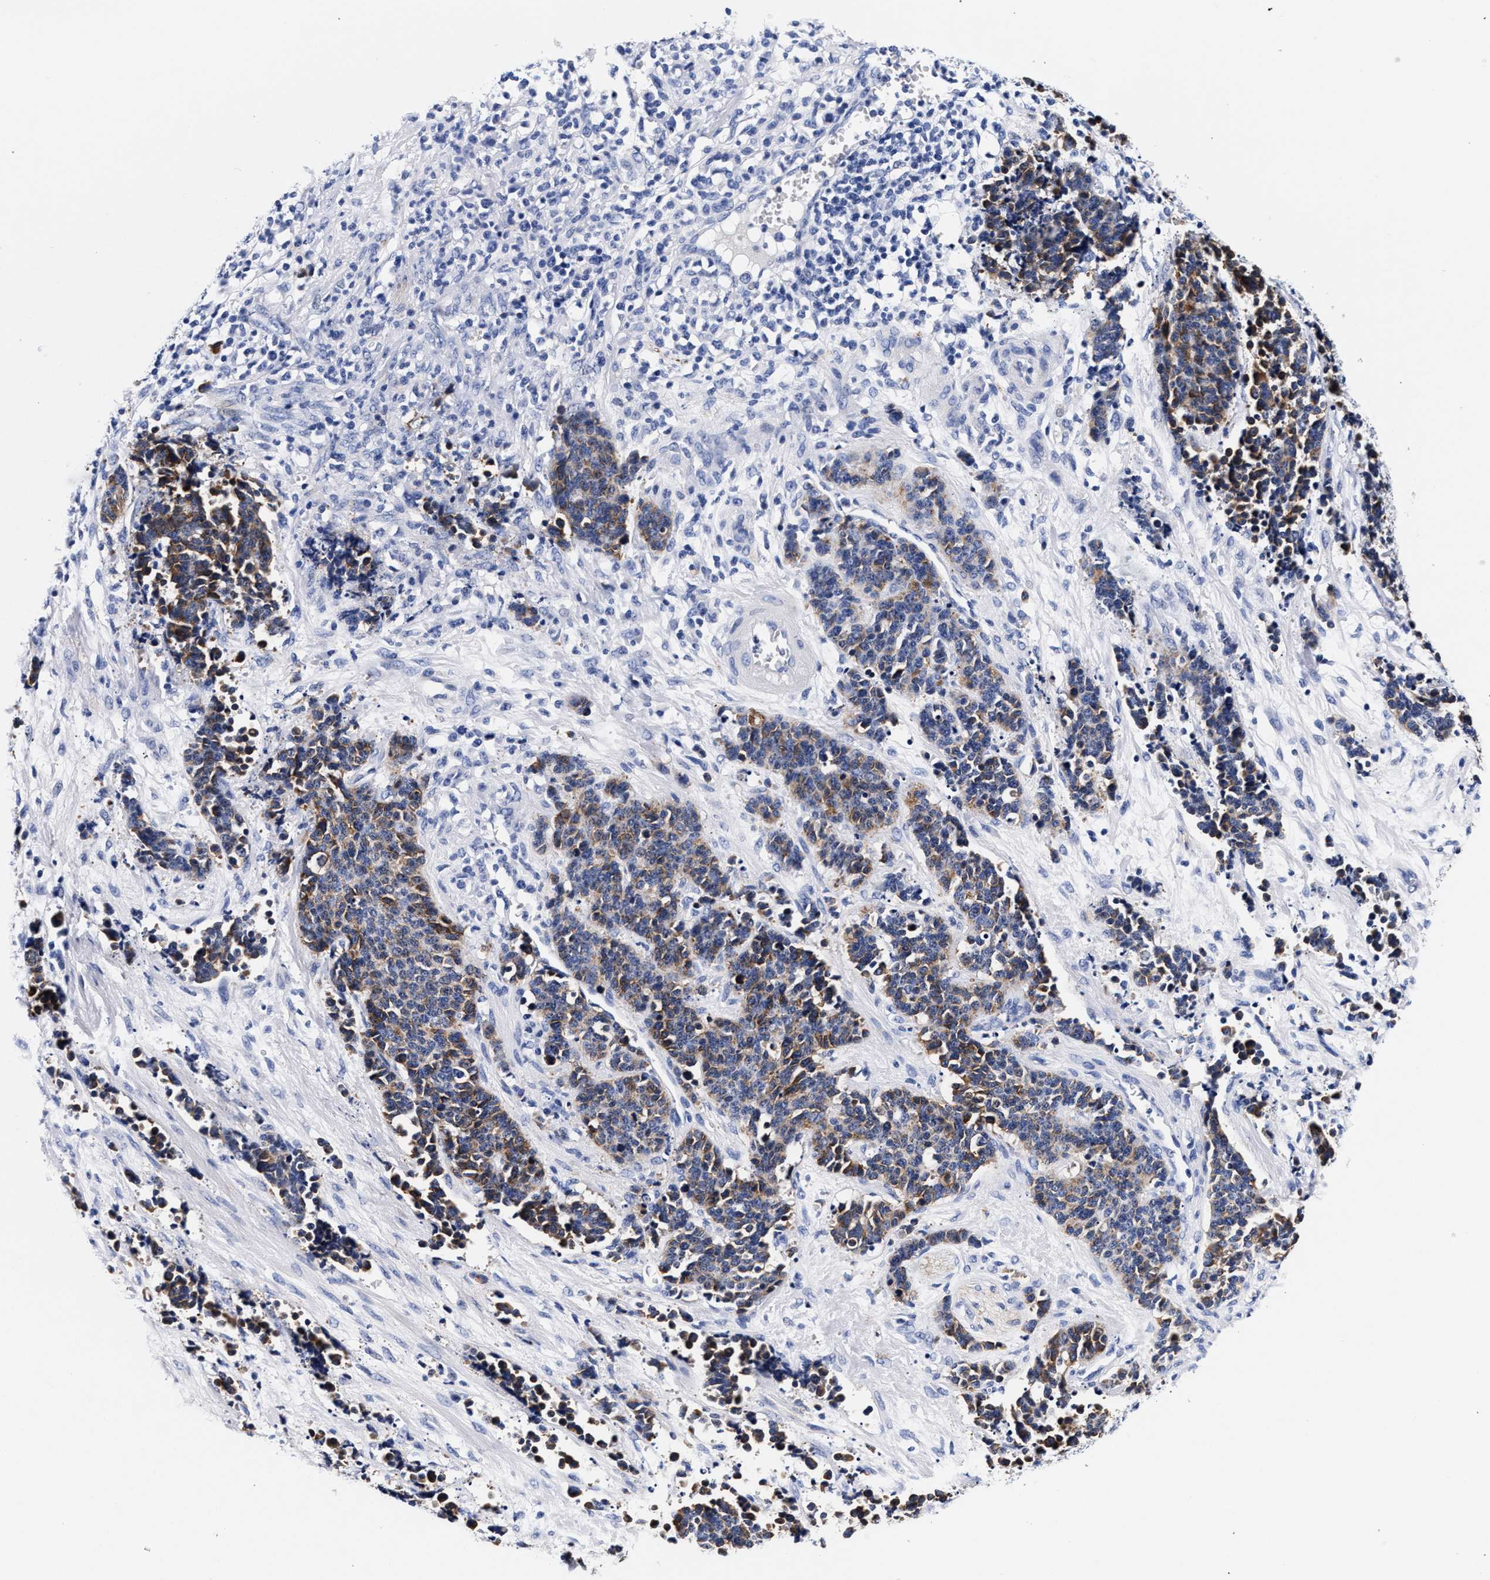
{"staining": {"intensity": "moderate", "quantity": ">75%", "location": "cytoplasmic/membranous"}, "tissue": "cervical cancer", "cell_type": "Tumor cells", "image_type": "cancer", "snomed": [{"axis": "morphology", "description": "Squamous cell carcinoma, NOS"}, {"axis": "topography", "description": "Cervix"}], "caption": "Moderate cytoplasmic/membranous positivity is appreciated in about >75% of tumor cells in cervical squamous cell carcinoma. (DAB IHC, brown staining for protein, blue staining for nuclei).", "gene": "RAB3B", "patient": {"sex": "female", "age": 35}}